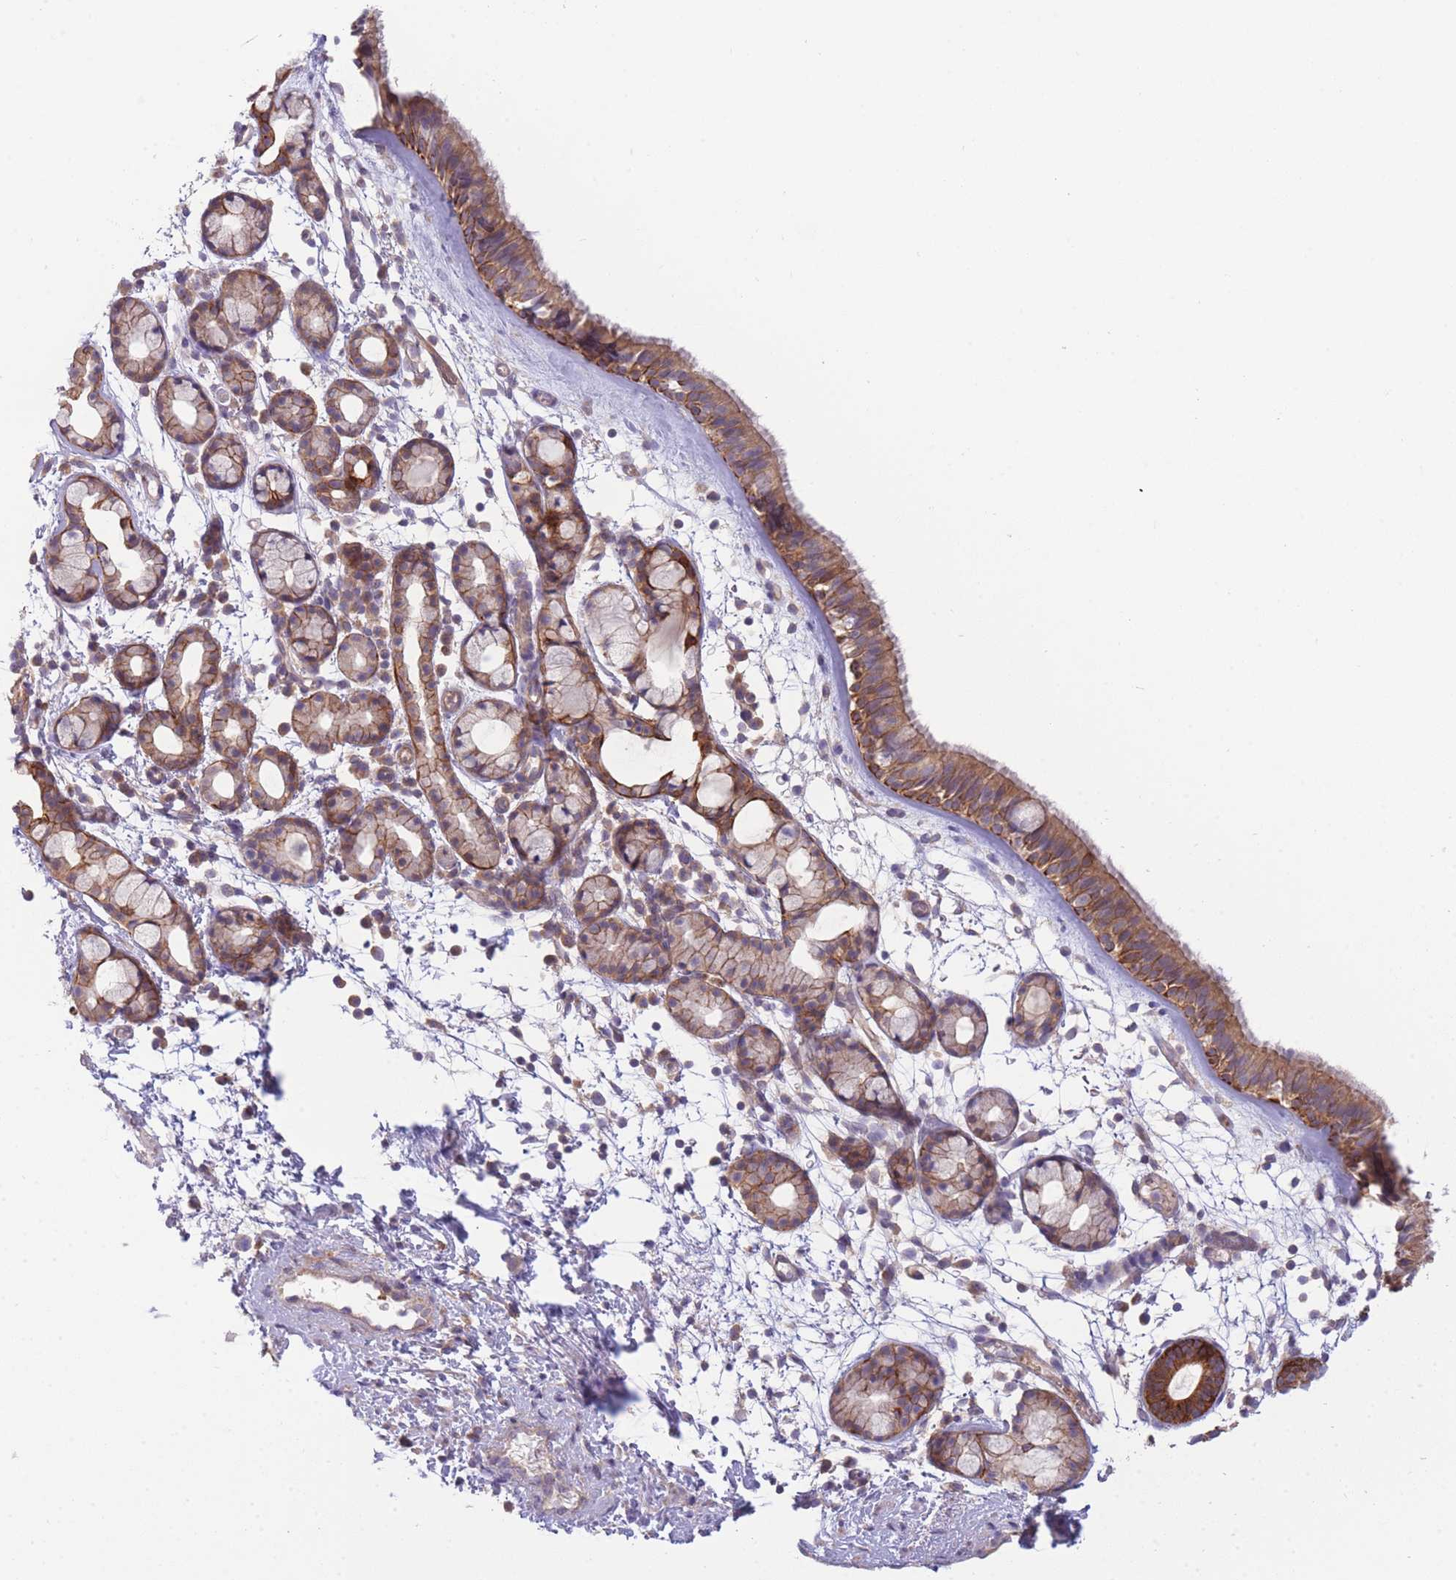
{"staining": {"intensity": "strong", "quantity": "25%-75%", "location": "cytoplasmic/membranous"}, "tissue": "nasopharynx", "cell_type": "Respiratory epithelial cells", "image_type": "normal", "snomed": [{"axis": "morphology", "description": "Normal tissue, NOS"}, {"axis": "topography", "description": "Nasopharynx"}], "caption": "Immunohistochemical staining of unremarkable human nasopharynx shows 25%-75% levels of strong cytoplasmic/membranous protein staining in approximately 25%-75% of respiratory epithelial cells.", "gene": "PFDN6", "patient": {"sex": "female", "age": 81}}